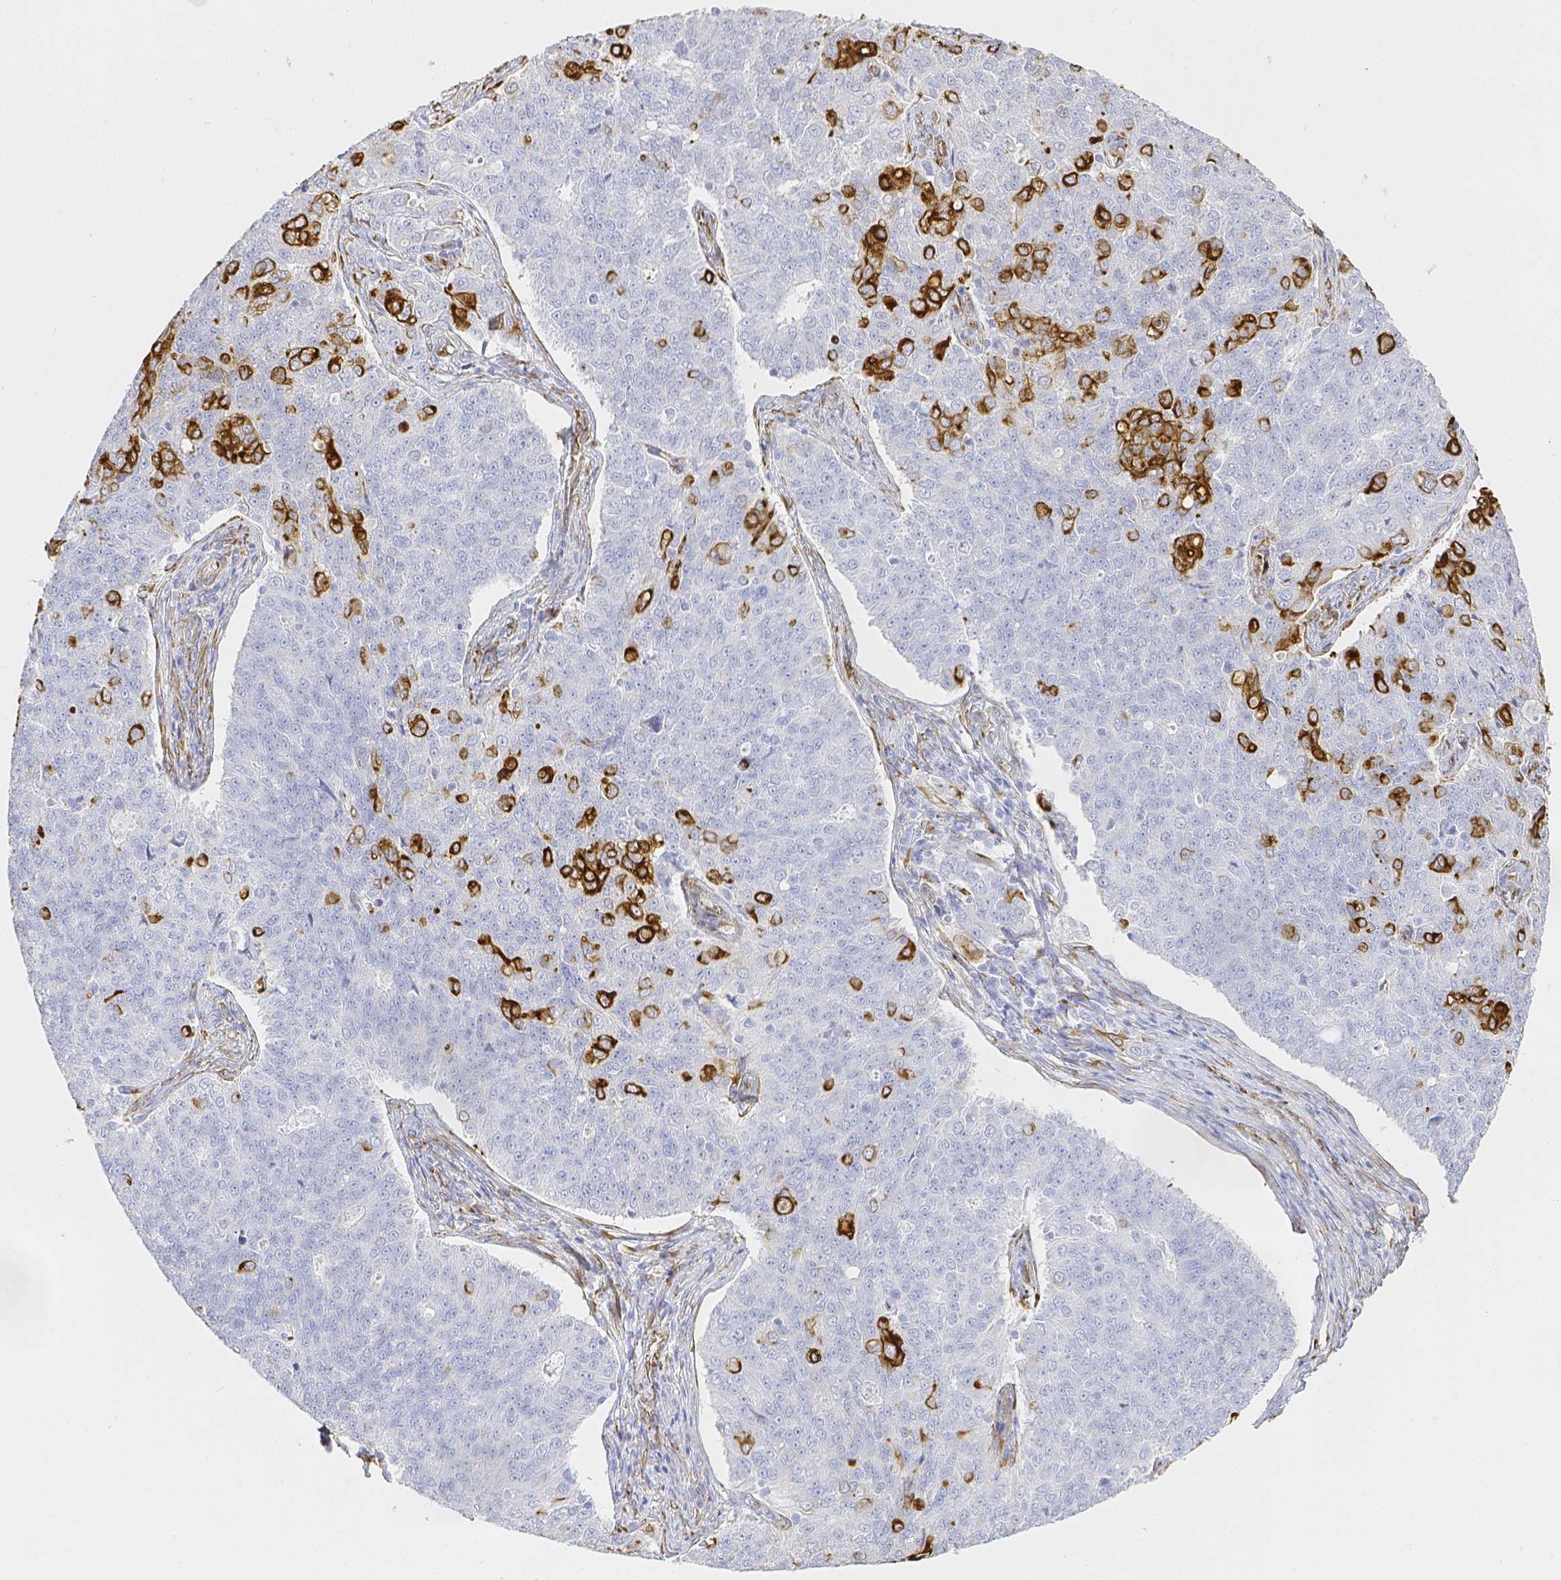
{"staining": {"intensity": "strong", "quantity": "<25%", "location": "cytoplasmic/membranous"}, "tissue": "endometrial cancer", "cell_type": "Tumor cells", "image_type": "cancer", "snomed": [{"axis": "morphology", "description": "Adenocarcinoma, NOS"}, {"axis": "topography", "description": "Endometrium"}], "caption": "Approximately <25% of tumor cells in human endometrial adenocarcinoma display strong cytoplasmic/membranous protein positivity as visualized by brown immunohistochemical staining.", "gene": "SMURF1", "patient": {"sex": "female", "age": 43}}